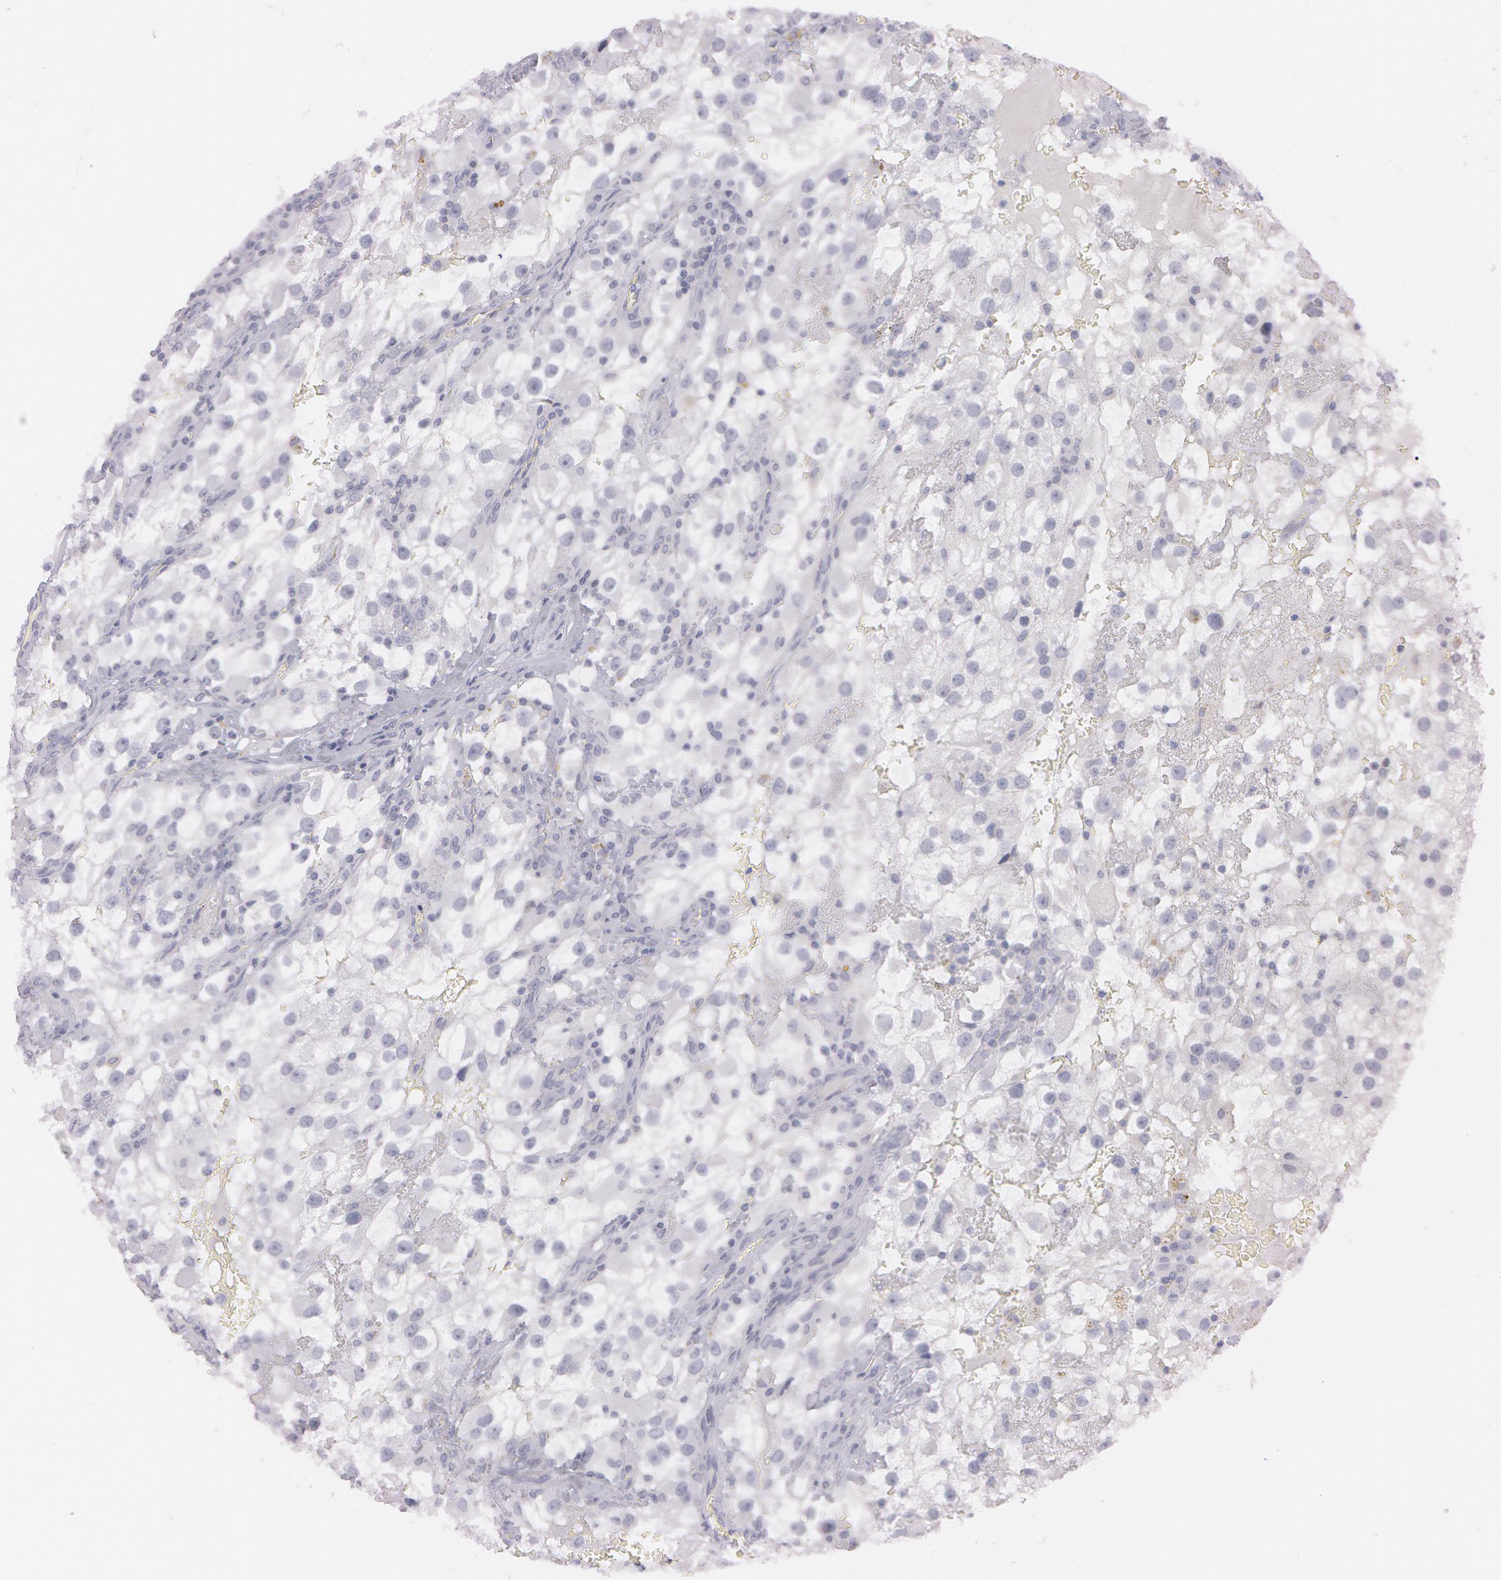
{"staining": {"intensity": "negative", "quantity": "none", "location": "none"}, "tissue": "renal cancer", "cell_type": "Tumor cells", "image_type": "cancer", "snomed": [{"axis": "morphology", "description": "Adenocarcinoma, NOS"}, {"axis": "topography", "description": "Kidney"}], "caption": "Tumor cells are negative for protein expression in human adenocarcinoma (renal). The staining was performed using DAB (3,3'-diaminobenzidine) to visualize the protein expression in brown, while the nuclei were stained in blue with hematoxylin (Magnification: 20x).", "gene": "IL1RN", "patient": {"sex": "female", "age": 52}}